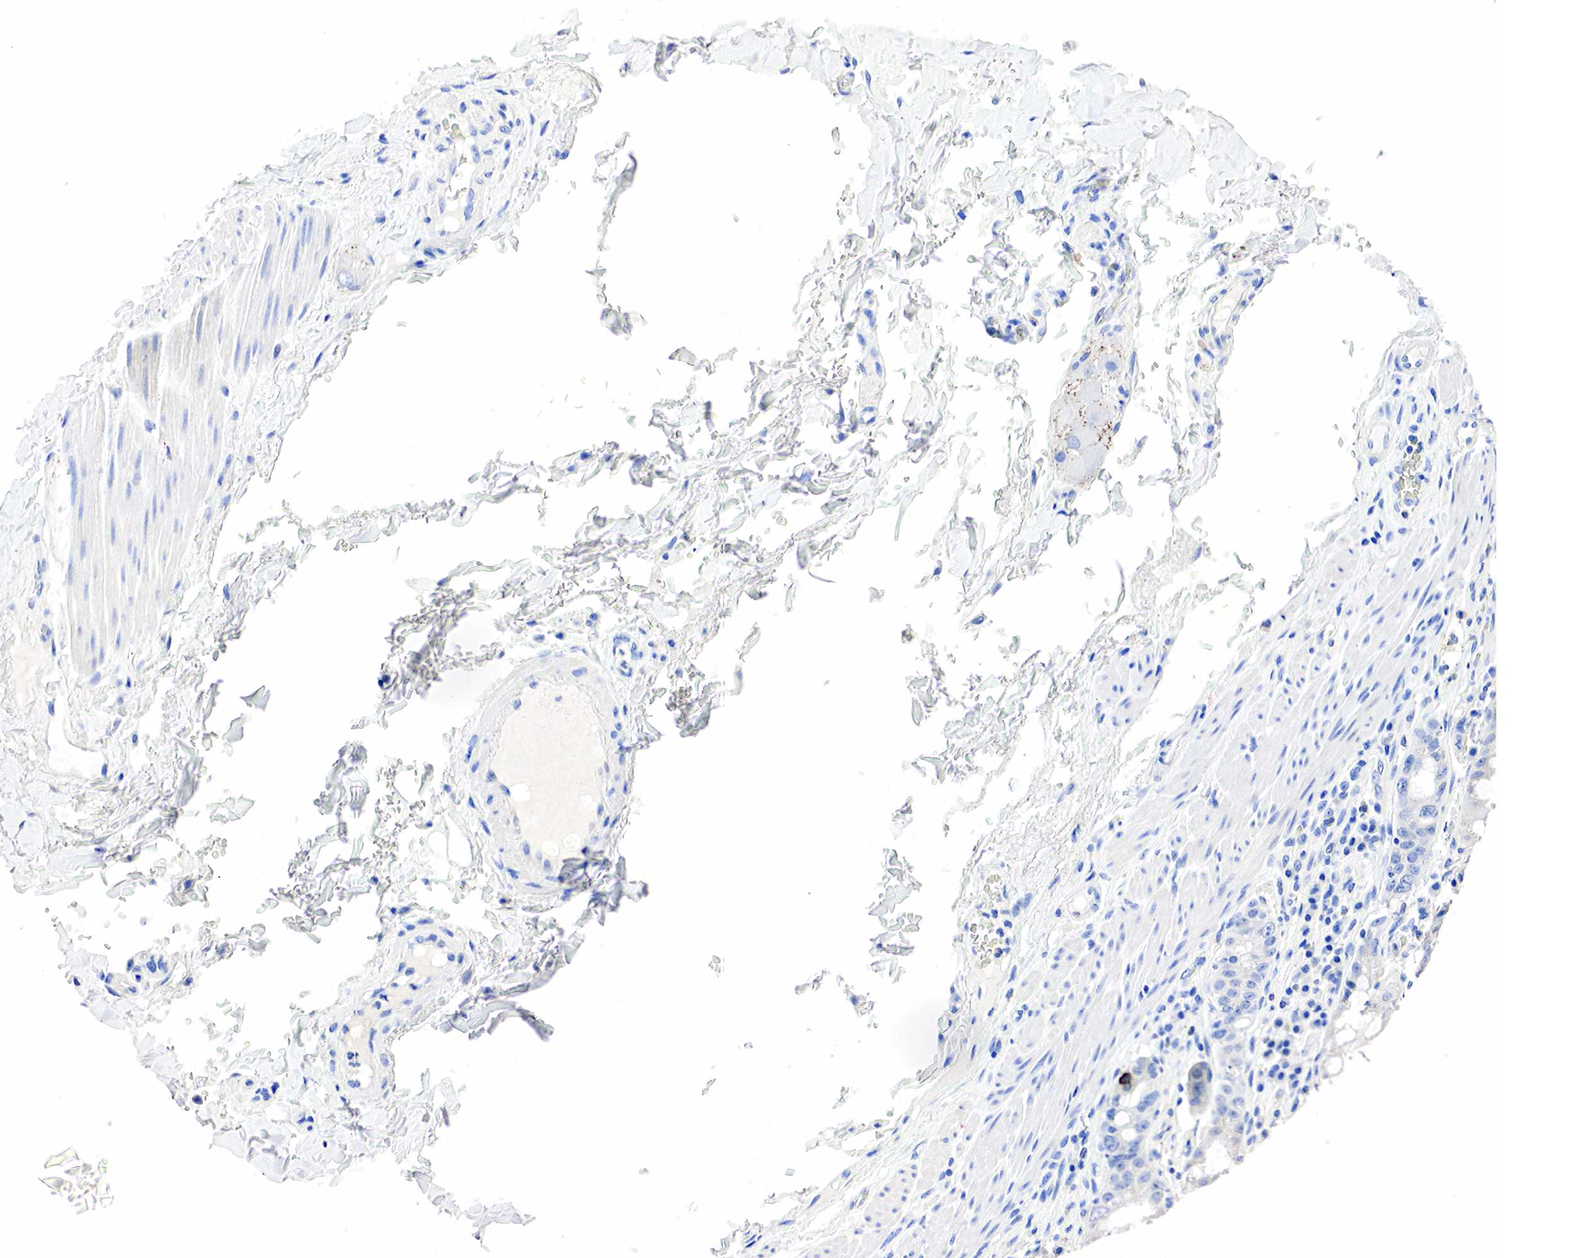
{"staining": {"intensity": "negative", "quantity": "none", "location": "none"}, "tissue": "rectum", "cell_type": "Glandular cells", "image_type": "normal", "snomed": [{"axis": "morphology", "description": "Normal tissue, NOS"}, {"axis": "topography", "description": "Rectum"}], "caption": "High power microscopy histopathology image of an immunohistochemistry micrograph of benign rectum, revealing no significant staining in glandular cells.", "gene": "SST", "patient": {"sex": "female", "age": 60}}